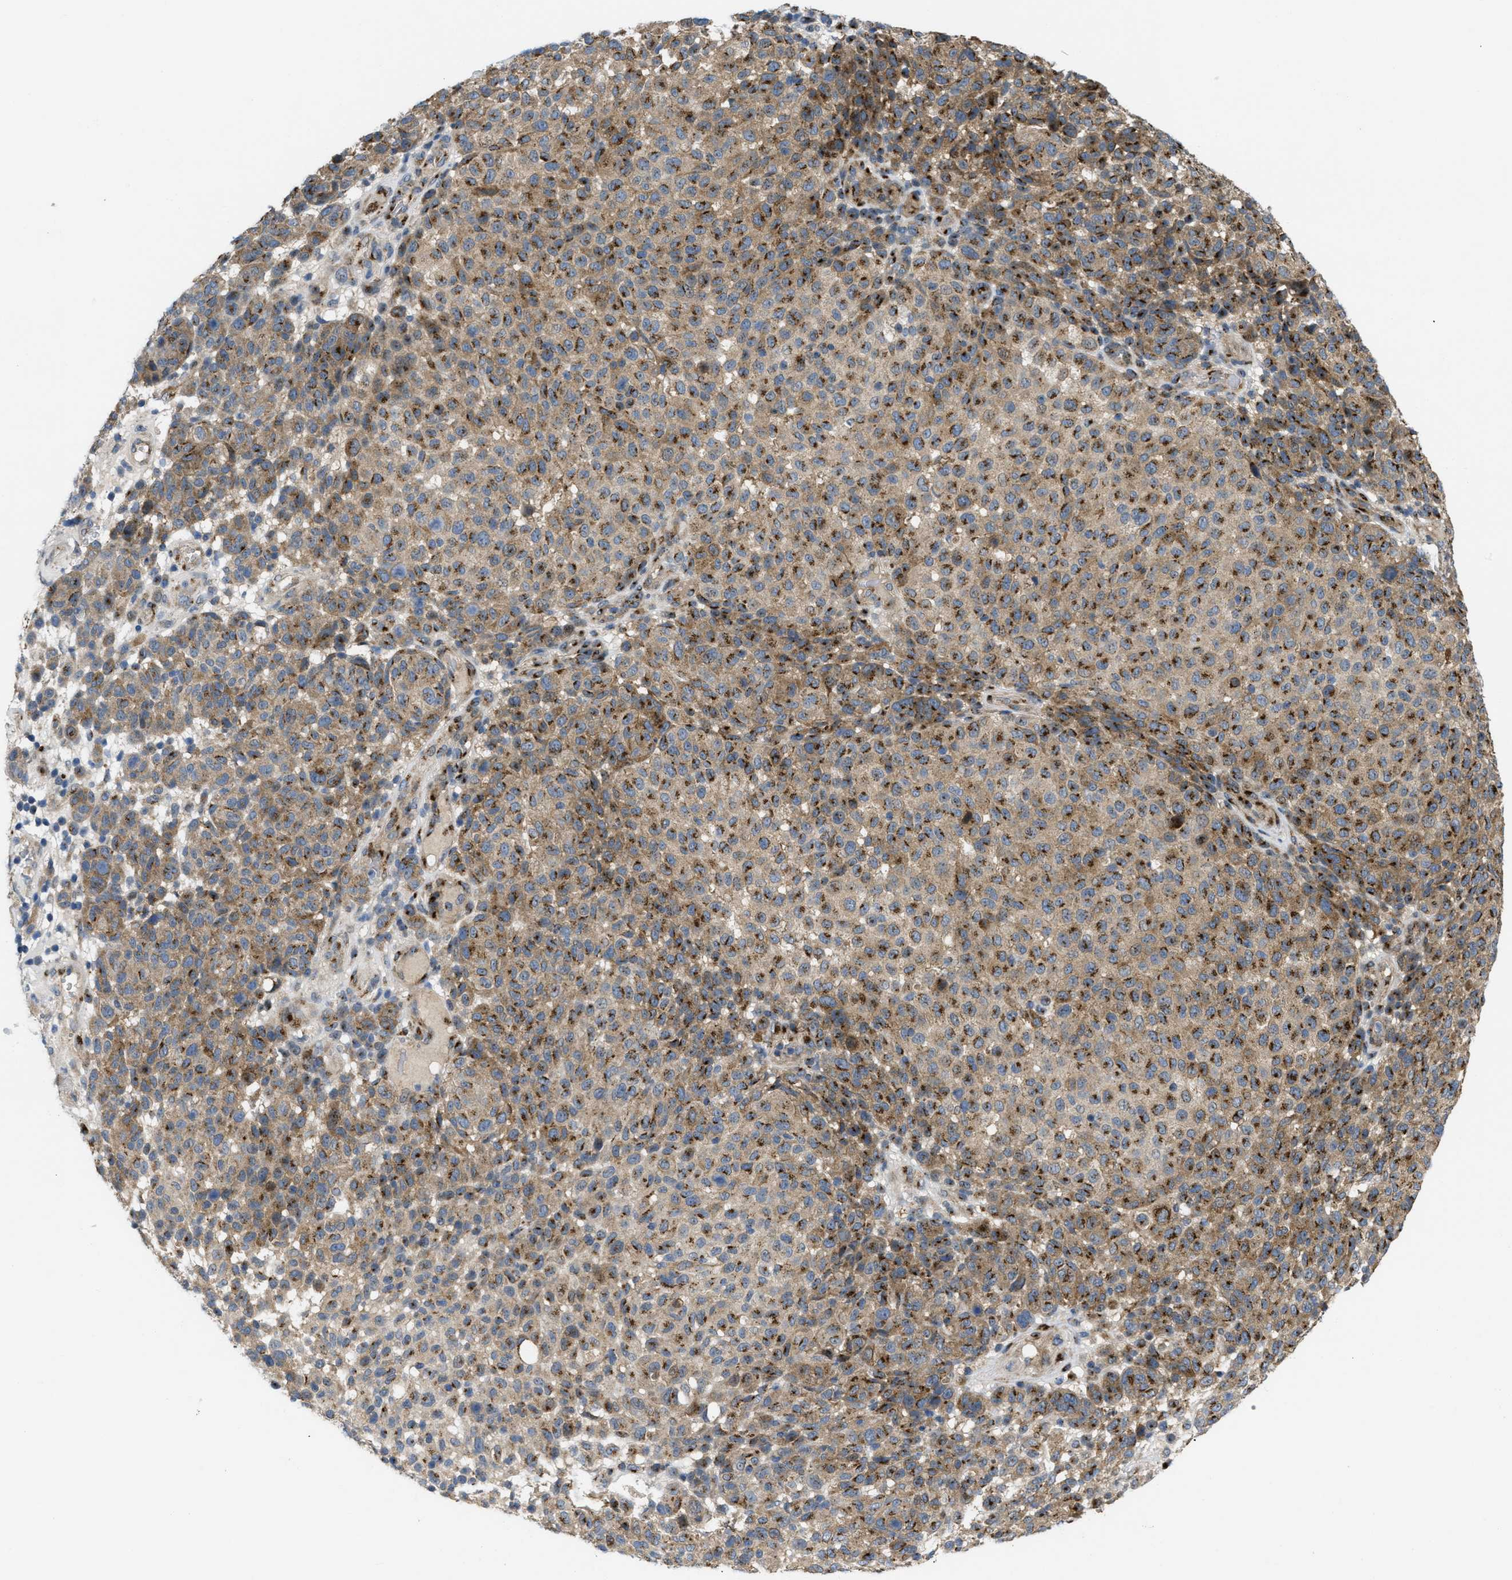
{"staining": {"intensity": "strong", "quantity": ">75%", "location": "cytoplasmic/membranous"}, "tissue": "melanoma", "cell_type": "Tumor cells", "image_type": "cancer", "snomed": [{"axis": "morphology", "description": "Malignant melanoma, NOS"}, {"axis": "topography", "description": "Skin"}], "caption": "DAB (3,3'-diaminobenzidine) immunohistochemical staining of human melanoma displays strong cytoplasmic/membranous protein staining in approximately >75% of tumor cells.", "gene": "ZNF70", "patient": {"sex": "male", "age": 59}}